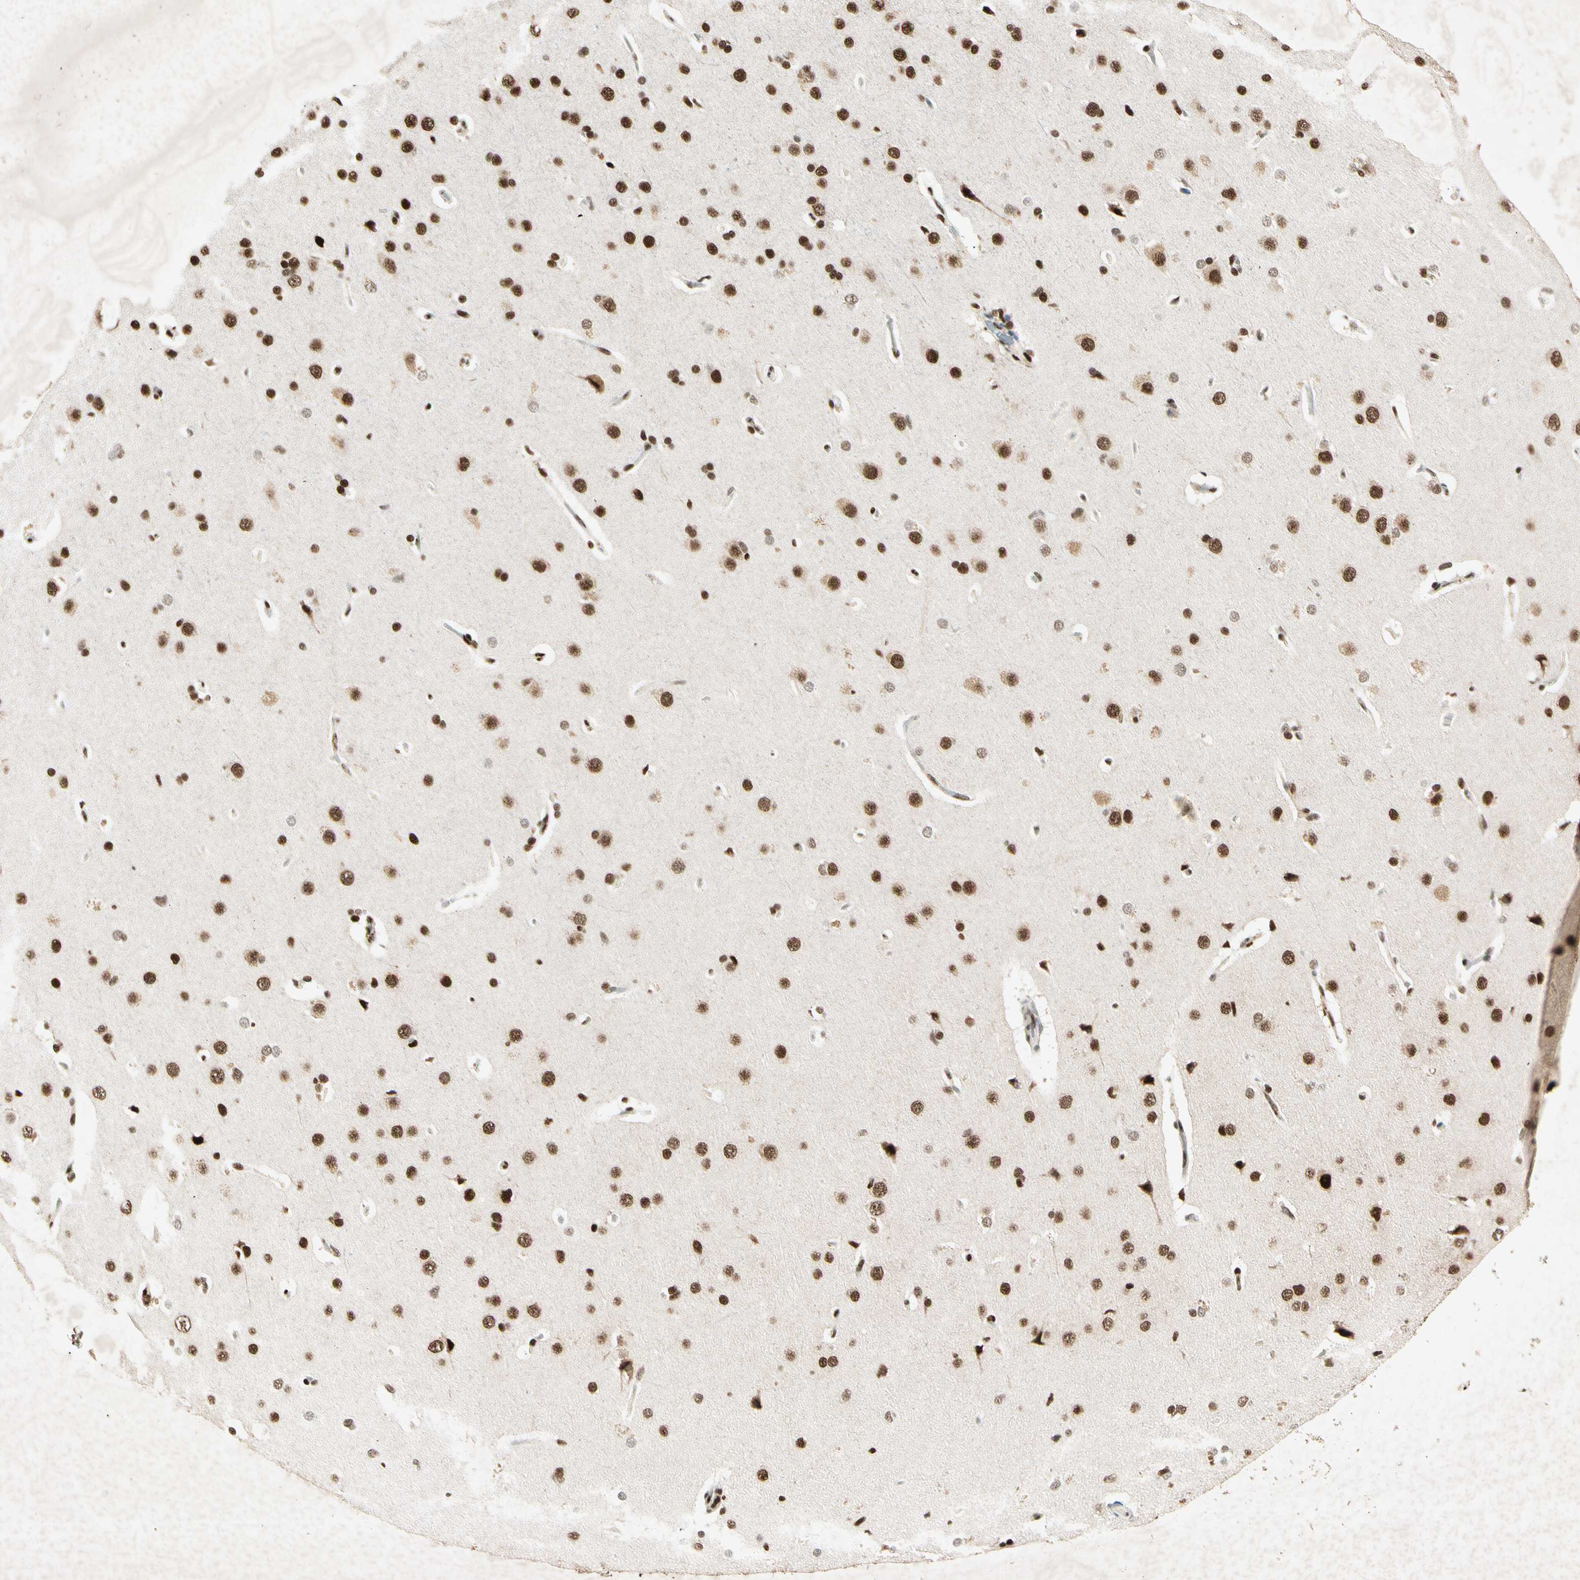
{"staining": {"intensity": "moderate", "quantity": ">75%", "location": "nuclear"}, "tissue": "cerebral cortex", "cell_type": "Endothelial cells", "image_type": "normal", "snomed": [{"axis": "morphology", "description": "Normal tissue, NOS"}, {"axis": "topography", "description": "Cerebral cortex"}], "caption": "Unremarkable cerebral cortex was stained to show a protein in brown. There is medium levels of moderate nuclear staining in about >75% of endothelial cells. The protein is shown in brown color, while the nuclei are stained blue.", "gene": "RNF43", "patient": {"sex": "male", "age": 62}}